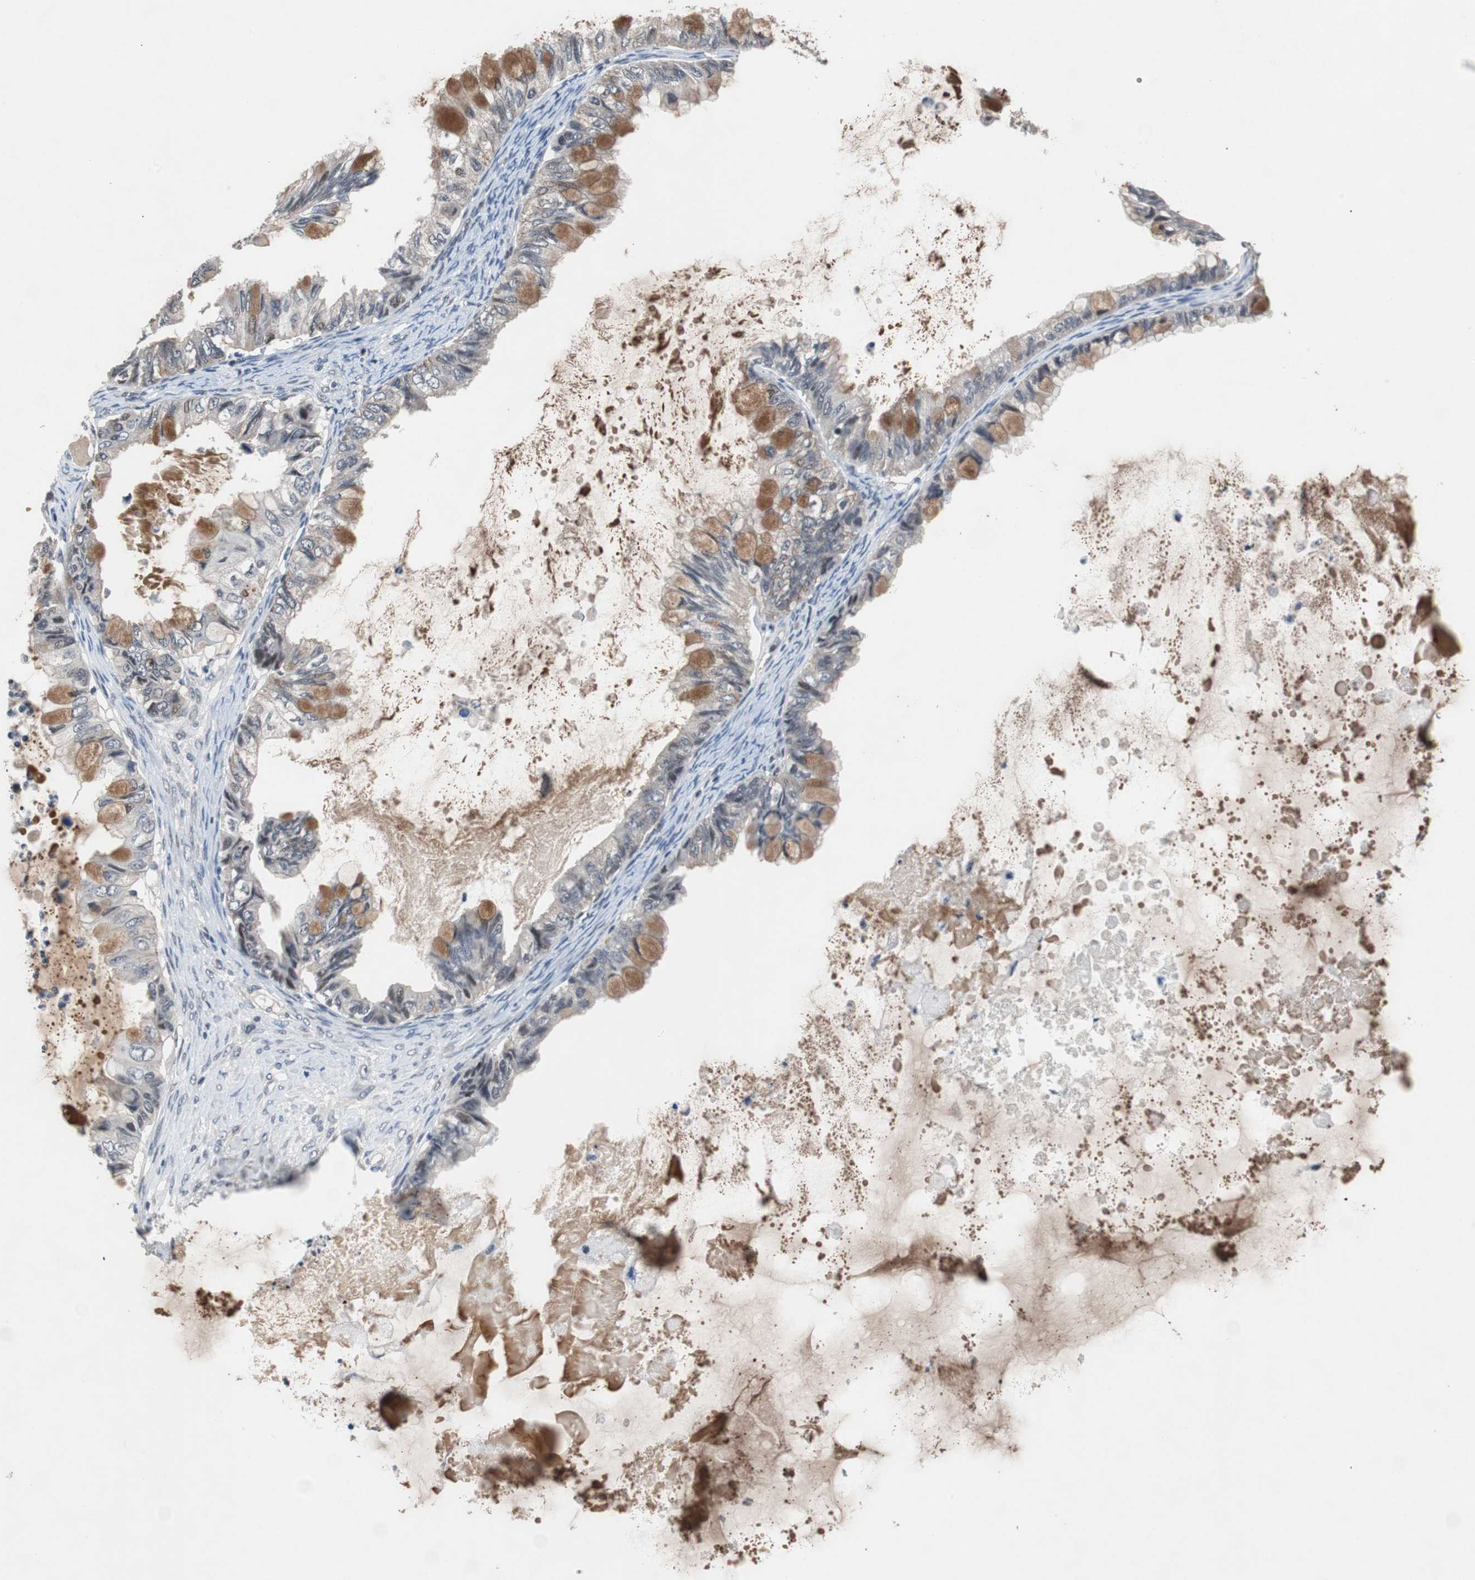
{"staining": {"intensity": "moderate", "quantity": "25%-75%", "location": "cytoplasmic/membranous"}, "tissue": "ovarian cancer", "cell_type": "Tumor cells", "image_type": "cancer", "snomed": [{"axis": "morphology", "description": "Cystadenocarcinoma, mucinous, NOS"}, {"axis": "topography", "description": "Ovary"}], "caption": "Immunohistochemistry of ovarian cancer demonstrates medium levels of moderate cytoplasmic/membranous expression in approximately 25%-75% of tumor cells.", "gene": "TP63", "patient": {"sex": "female", "age": 80}}